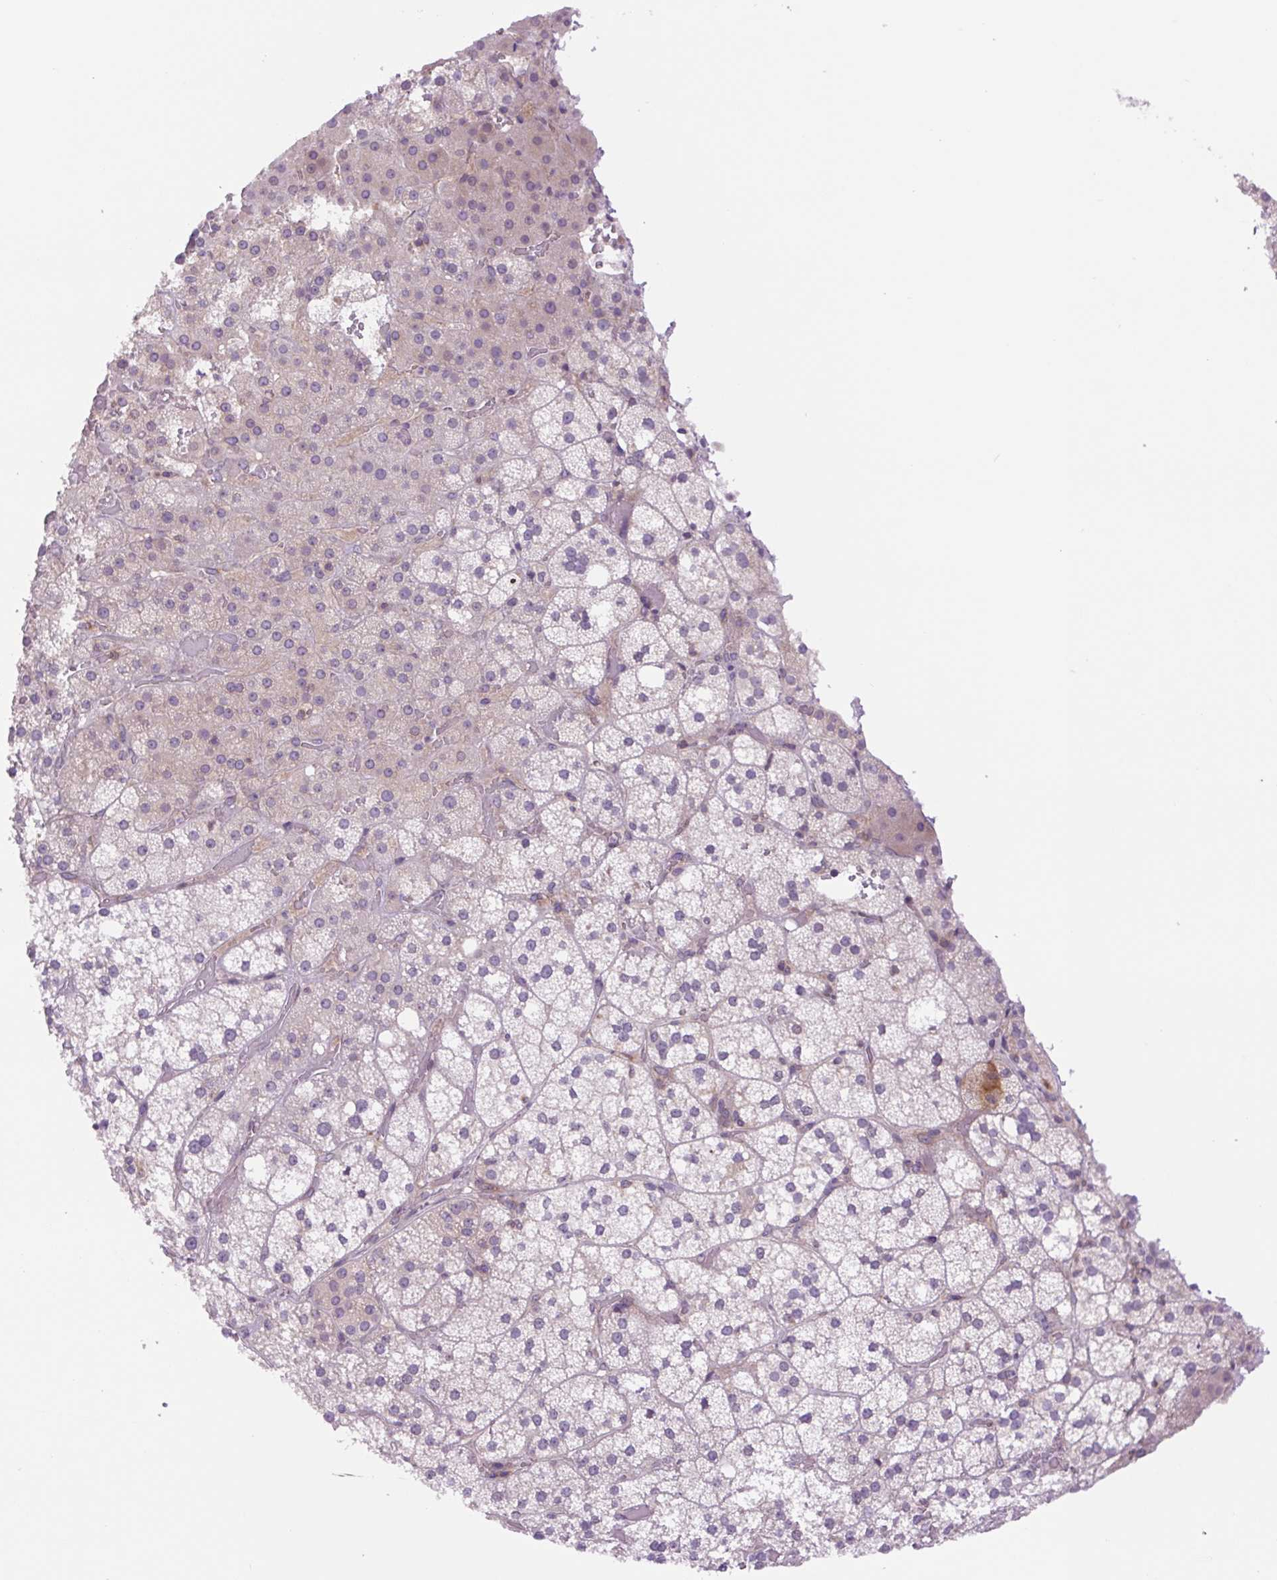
{"staining": {"intensity": "weak", "quantity": "<25%", "location": "cytoplasmic/membranous"}, "tissue": "adrenal gland", "cell_type": "Glandular cells", "image_type": "normal", "snomed": [{"axis": "morphology", "description": "Normal tissue, NOS"}, {"axis": "topography", "description": "Adrenal gland"}], "caption": "Immunohistochemistry photomicrograph of unremarkable adrenal gland: human adrenal gland stained with DAB (3,3'-diaminobenzidine) shows no significant protein staining in glandular cells.", "gene": "MINK1", "patient": {"sex": "male", "age": 53}}